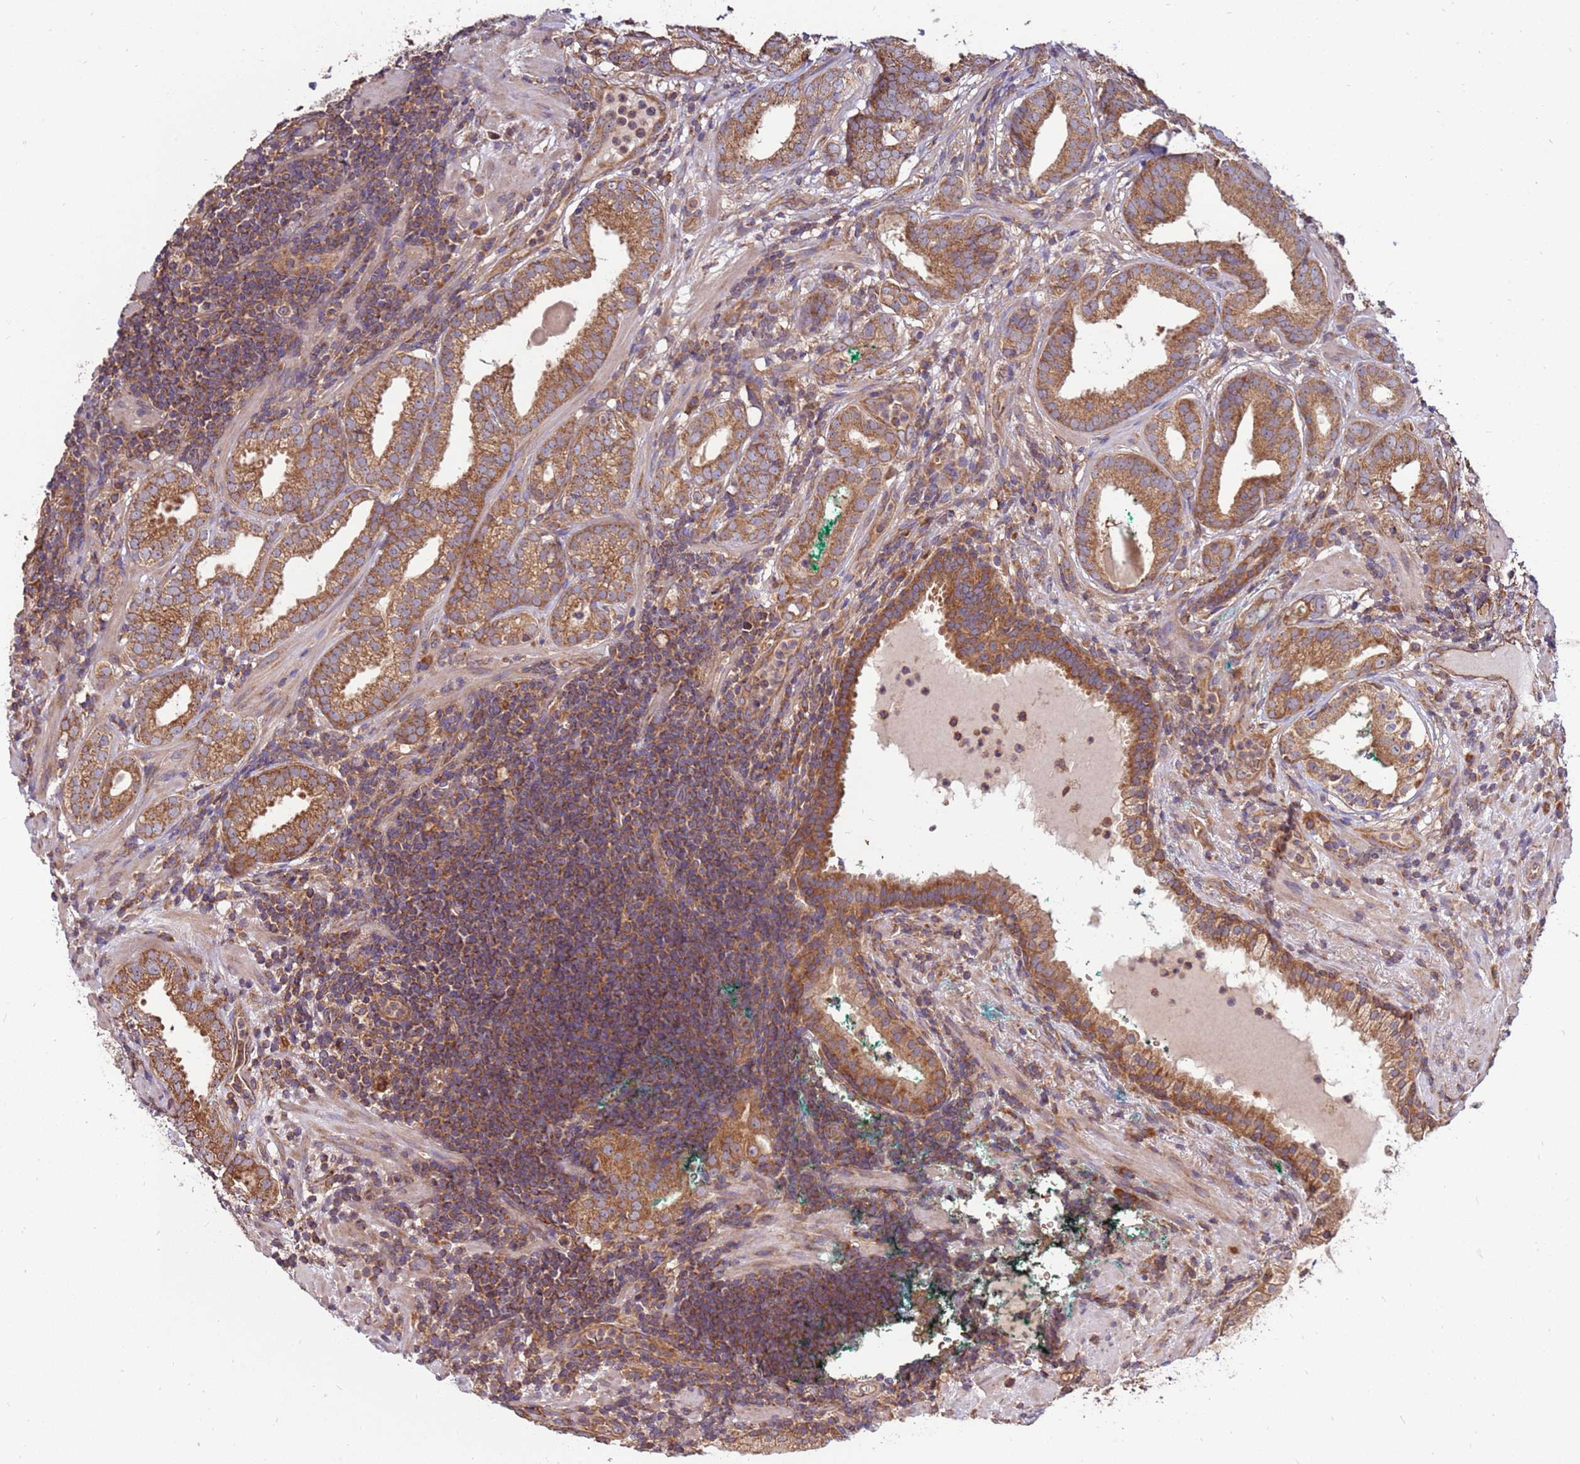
{"staining": {"intensity": "moderate", "quantity": ">75%", "location": "cytoplasmic/membranous"}, "tissue": "prostate cancer", "cell_type": "Tumor cells", "image_type": "cancer", "snomed": [{"axis": "morphology", "description": "Adenocarcinoma, High grade"}, {"axis": "topography", "description": "Prostate"}], "caption": "Adenocarcinoma (high-grade) (prostate) stained for a protein exhibits moderate cytoplasmic/membranous positivity in tumor cells. The staining was performed using DAB (3,3'-diaminobenzidine) to visualize the protein expression in brown, while the nuclei were stained in blue with hematoxylin (Magnification: 20x).", "gene": "SLC44A5", "patient": {"sex": "male", "age": 64}}